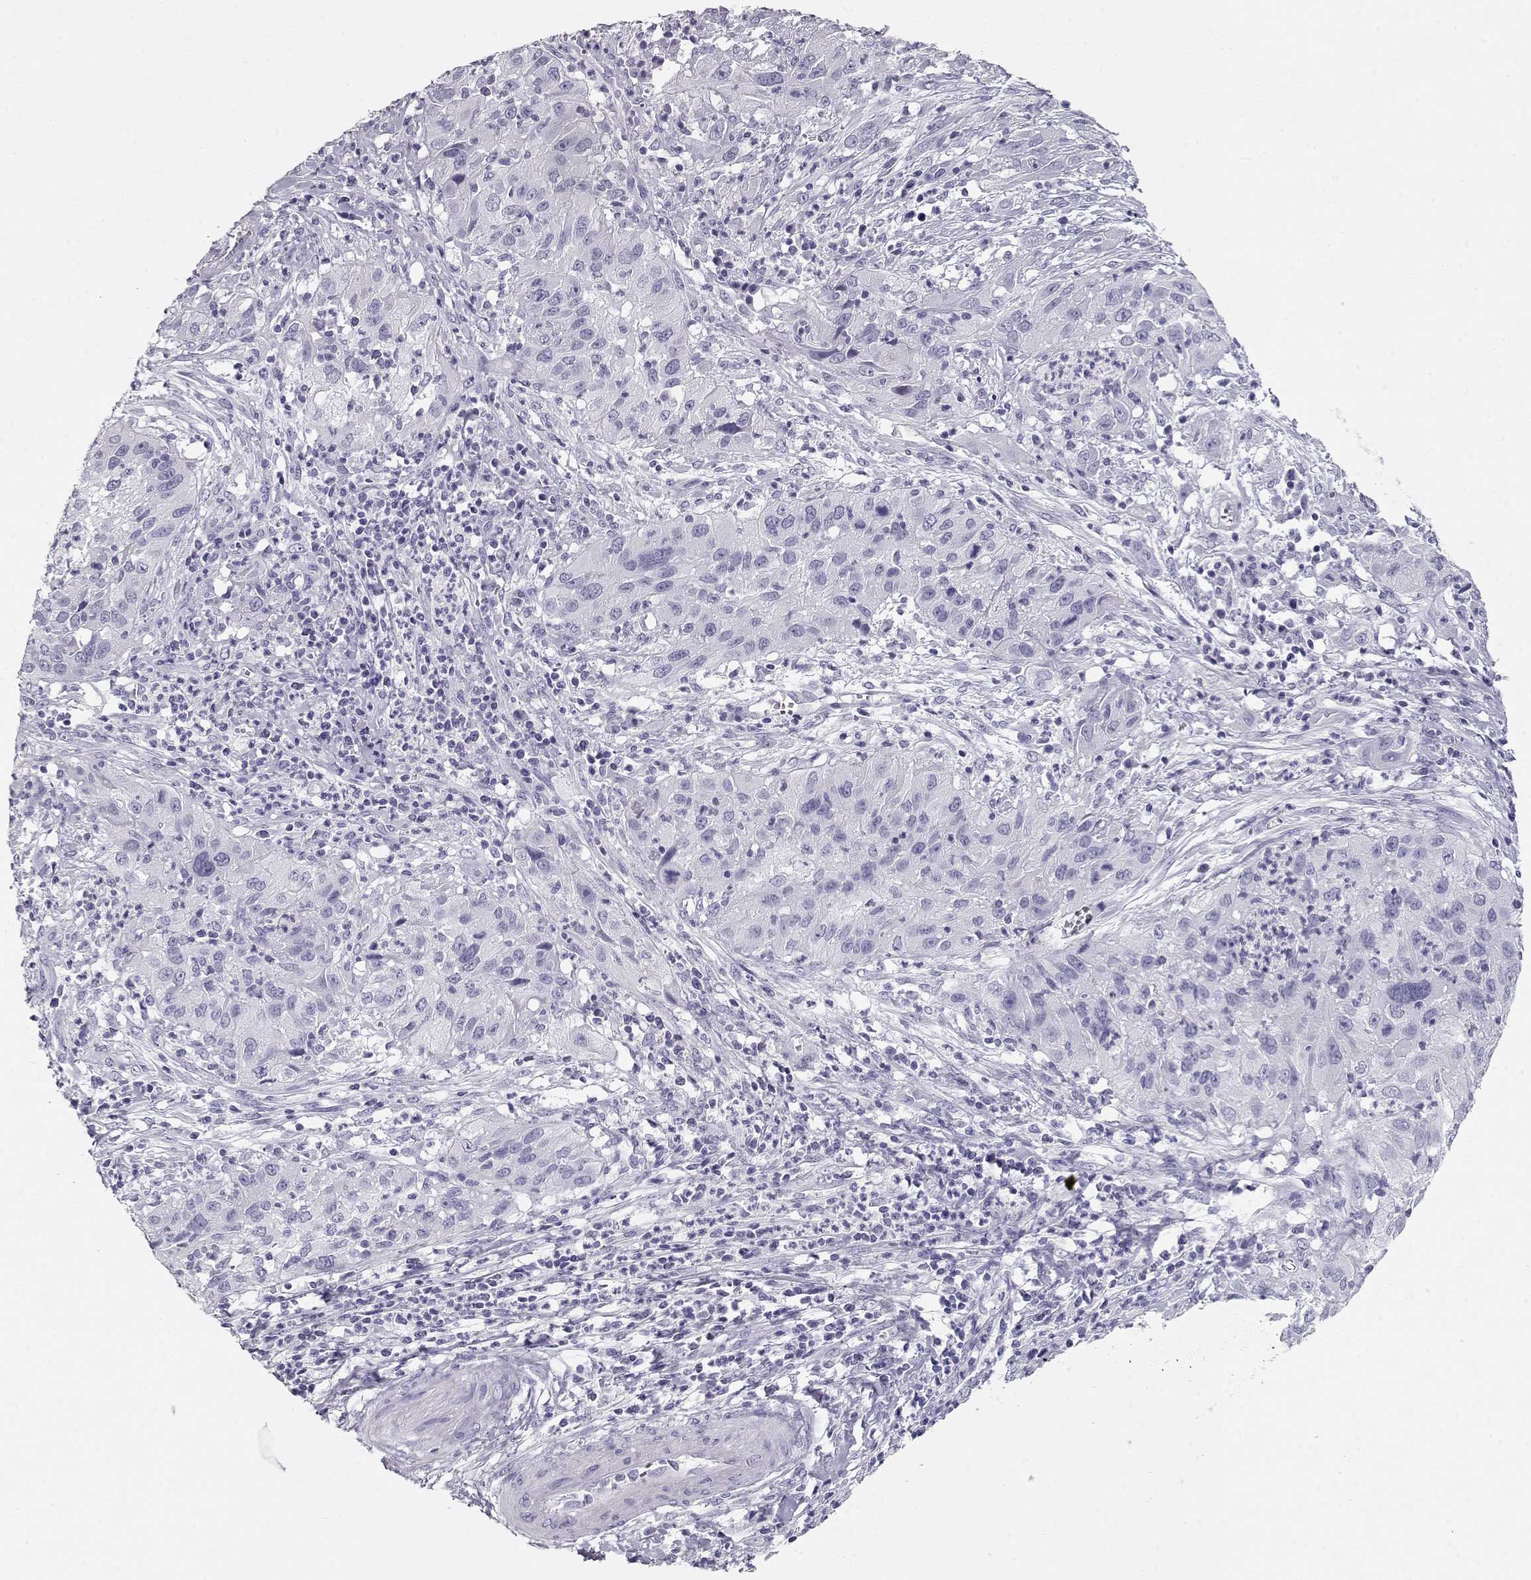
{"staining": {"intensity": "negative", "quantity": "none", "location": "none"}, "tissue": "cervical cancer", "cell_type": "Tumor cells", "image_type": "cancer", "snomed": [{"axis": "morphology", "description": "Squamous cell carcinoma, NOS"}, {"axis": "topography", "description": "Cervix"}], "caption": "Tumor cells are negative for protein expression in human cervical cancer (squamous cell carcinoma).", "gene": "MAGEC1", "patient": {"sex": "female", "age": 32}}